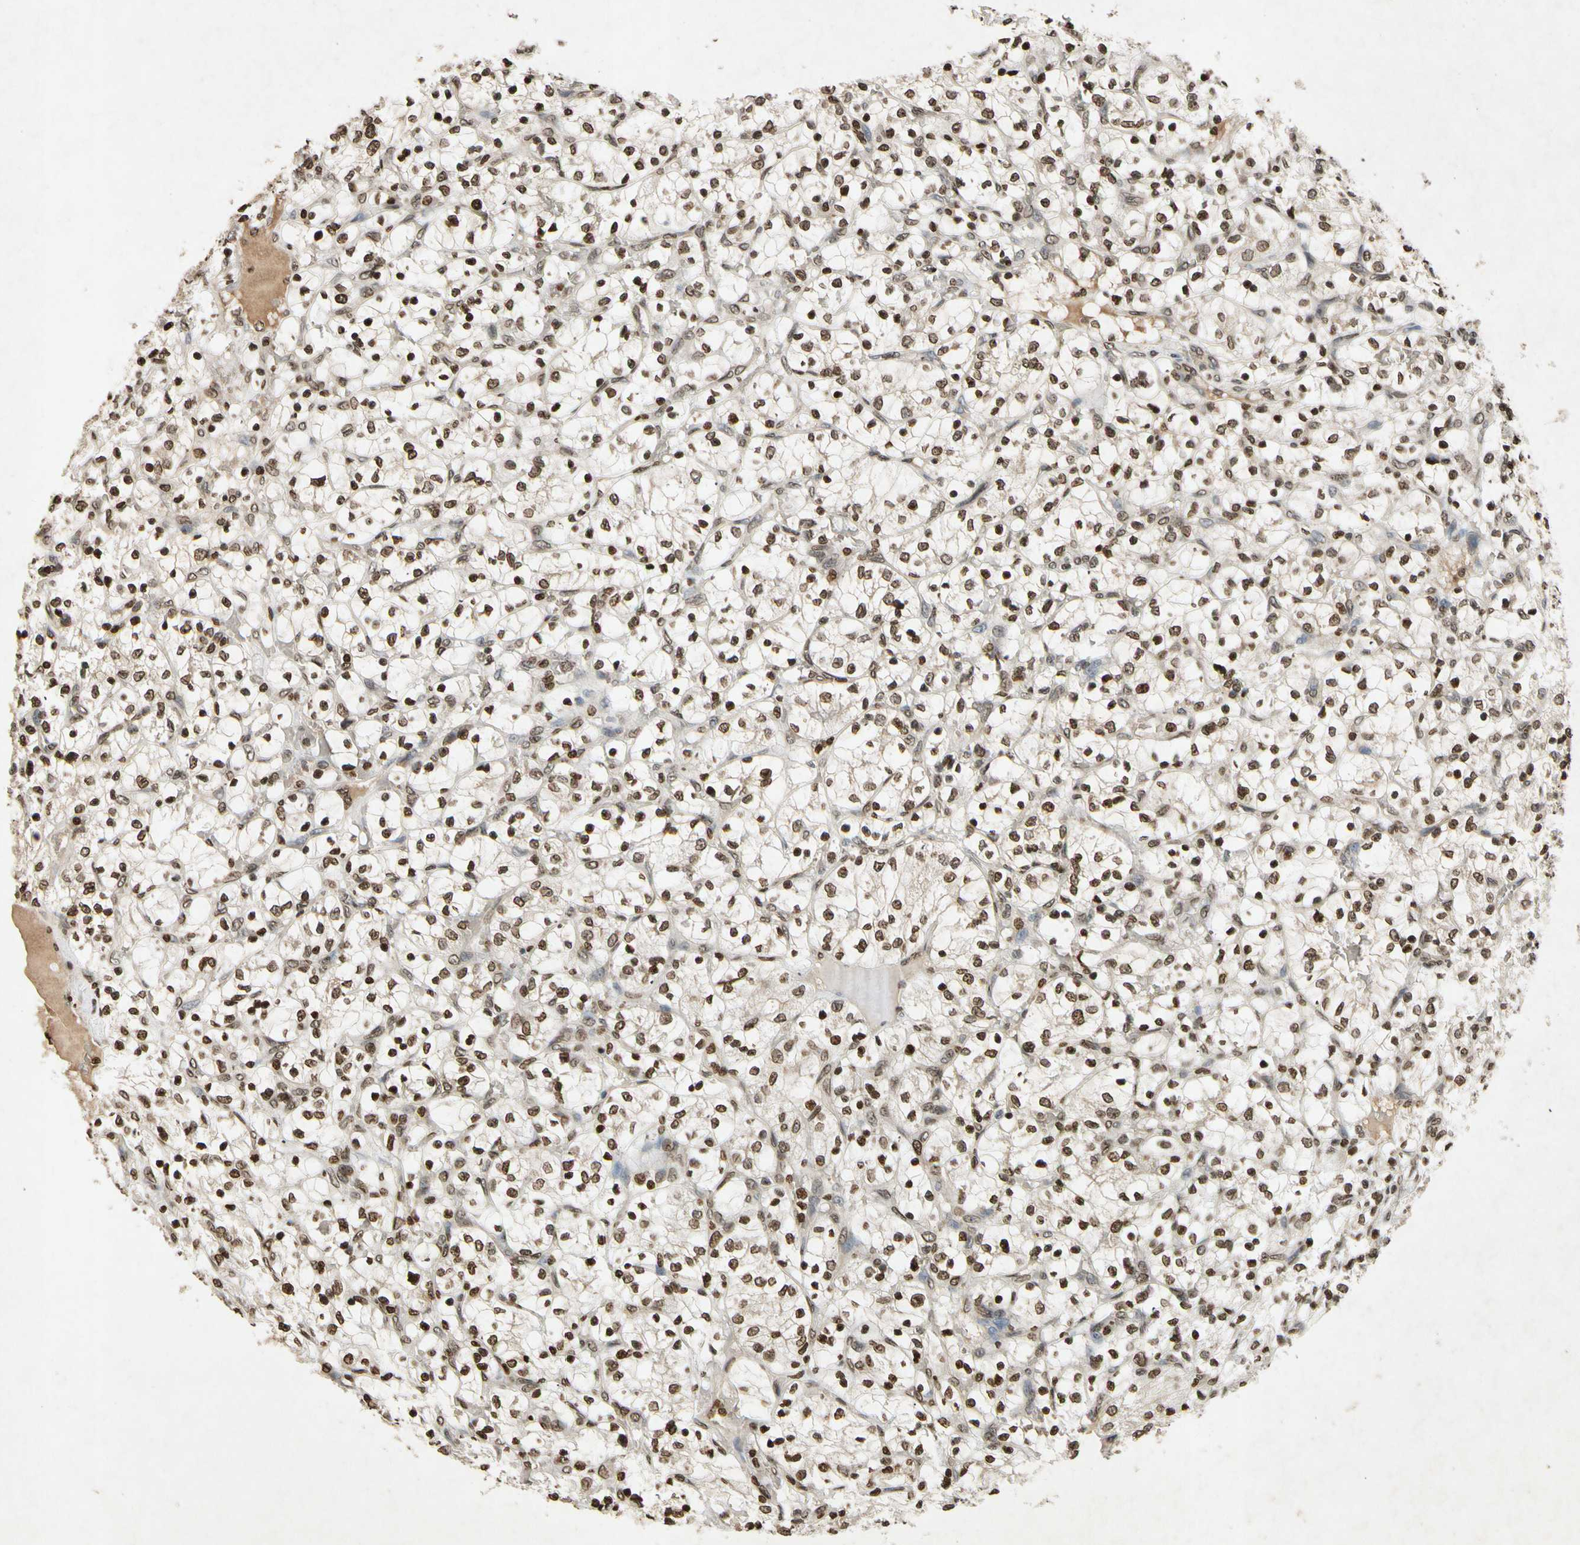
{"staining": {"intensity": "moderate", "quantity": ">75%", "location": "nuclear"}, "tissue": "renal cancer", "cell_type": "Tumor cells", "image_type": "cancer", "snomed": [{"axis": "morphology", "description": "Adenocarcinoma, NOS"}, {"axis": "topography", "description": "Kidney"}], "caption": "Brown immunohistochemical staining in renal cancer (adenocarcinoma) displays moderate nuclear staining in about >75% of tumor cells. Nuclei are stained in blue.", "gene": "HOXB3", "patient": {"sex": "female", "age": 69}}